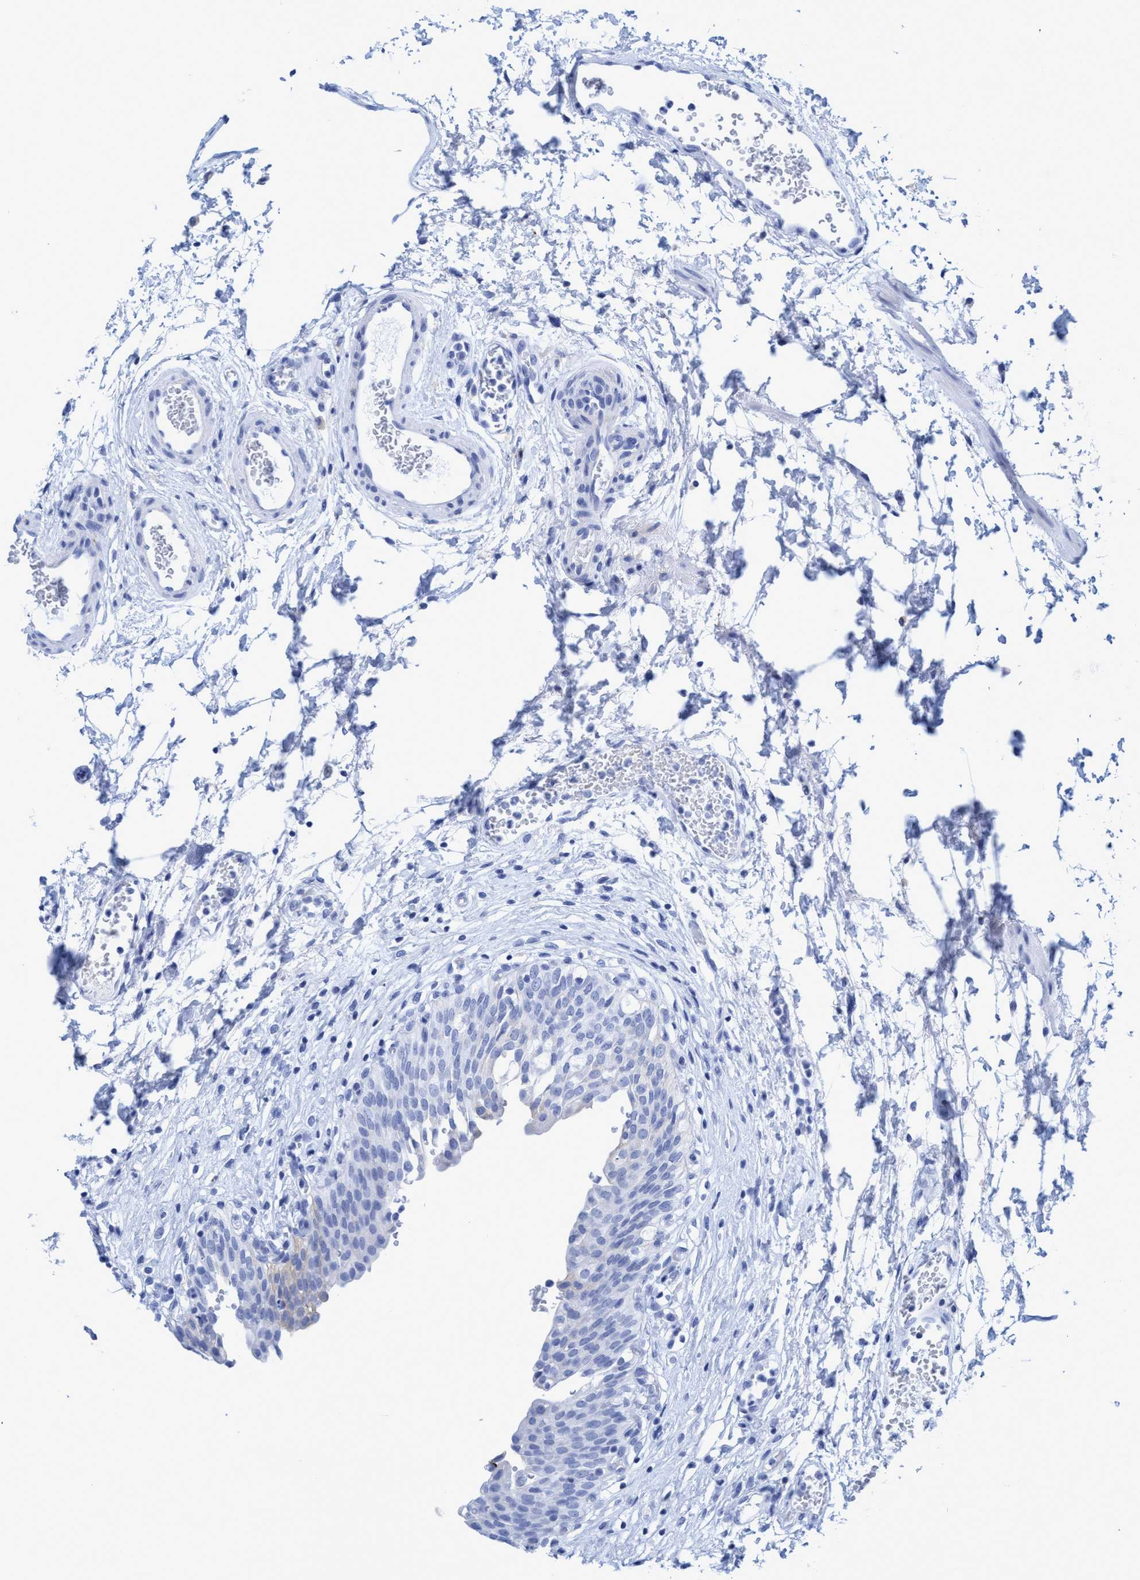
{"staining": {"intensity": "negative", "quantity": "none", "location": "none"}, "tissue": "urinary bladder", "cell_type": "Urothelial cells", "image_type": "normal", "snomed": [{"axis": "morphology", "description": "Urothelial carcinoma, High grade"}, {"axis": "topography", "description": "Urinary bladder"}], "caption": "This micrograph is of benign urinary bladder stained with immunohistochemistry to label a protein in brown with the nuclei are counter-stained blue. There is no expression in urothelial cells.", "gene": "PLPPR1", "patient": {"sex": "male", "age": 46}}